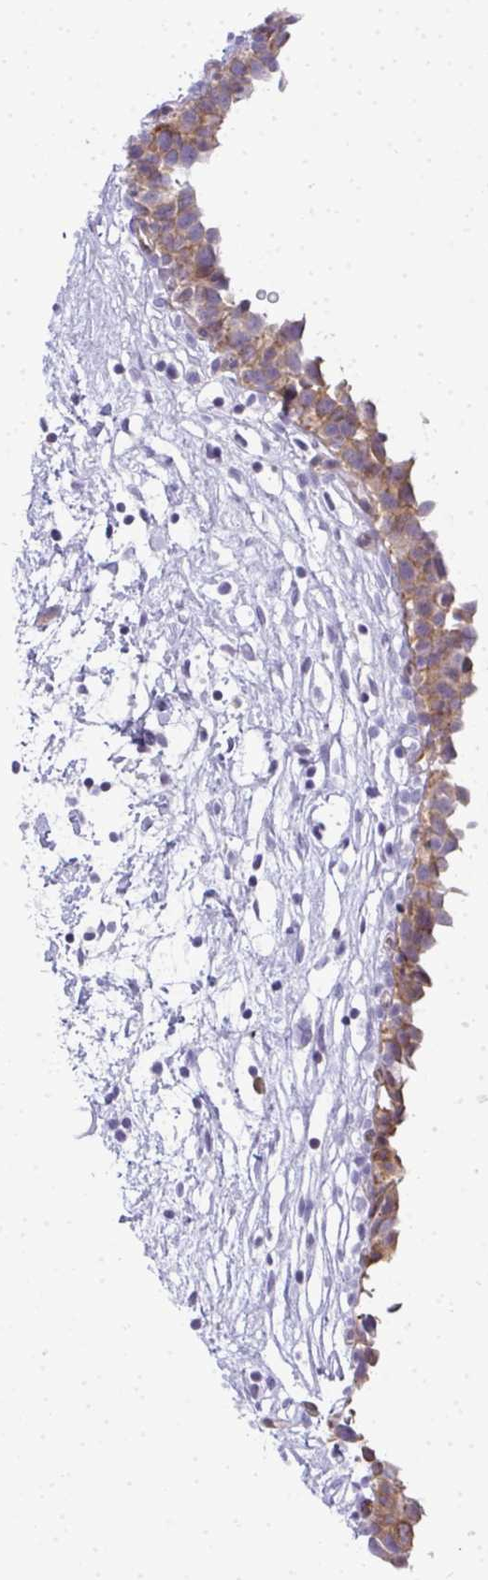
{"staining": {"intensity": "moderate", "quantity": "25%-75%", "location": "cytoplasmic/membranous"}, "tissue": "urinary bladder", "cell_type": "Urothelial cells", "image_type": "normal", "snomed": [{"axis": "morphology", "description": "Normal tissue, NOS"}, {"axis": "topography", "description": "Urinary bladder"}], "caption": "Urinary bladder was stained to show a protein in brown. There is medium levels of moderate cytoplasmic/membranous staining in approximately 25%-75% of urothelial cells. The staining was performed using DAB (3,3'-diaminobenzidine), with brown indicating positive protein expression. Nuclei are stained blue with hematoxylin.", "gene": "LIPE", "patient": {"sex": "male", "age": 37}}